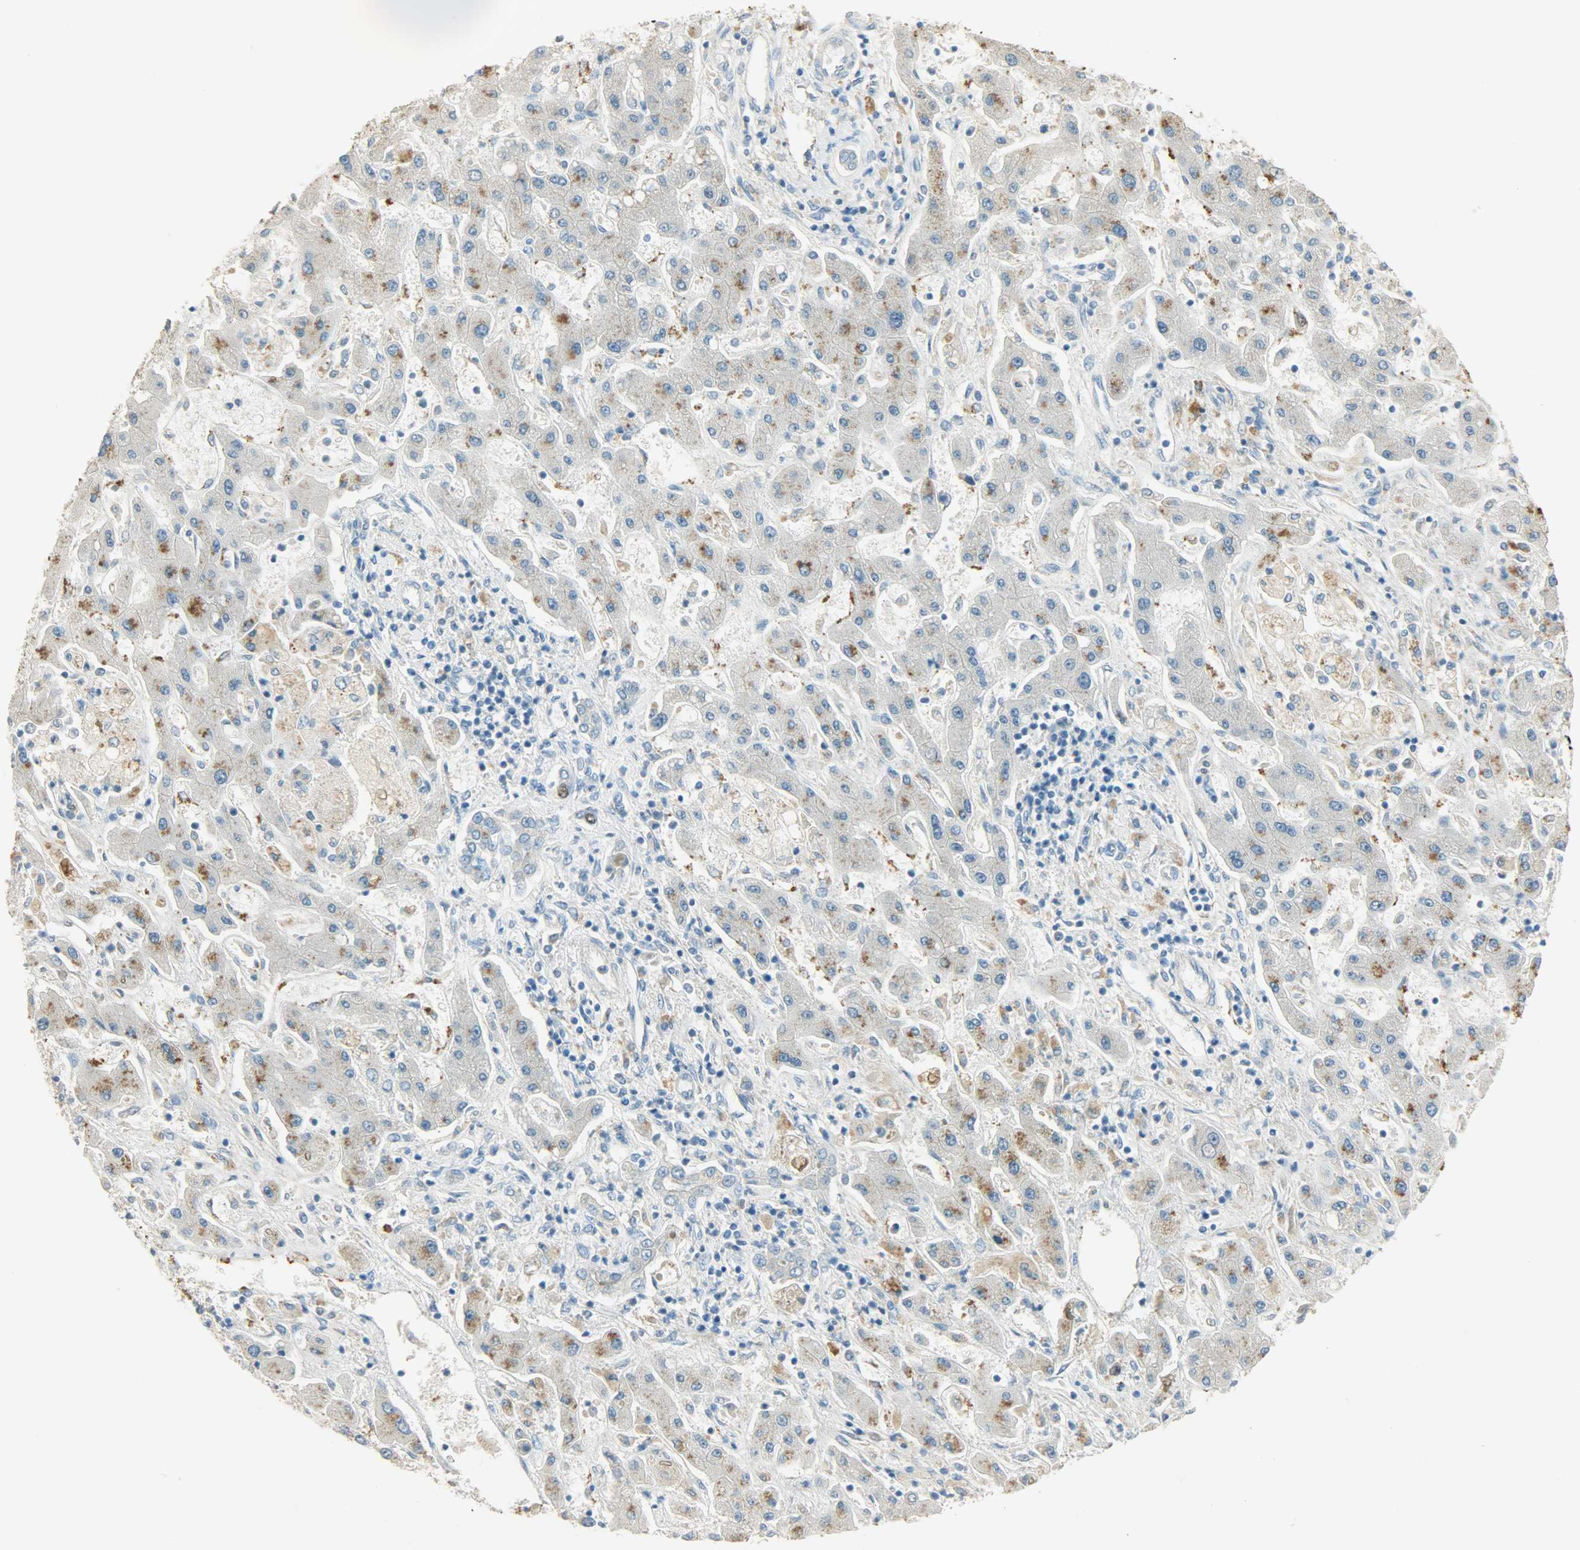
{"staining": {"intensity": "moderate", "quantity": "25%-75%", "location": "cytoplasmic/membranous"}, "tissue": "liver cancer", "cell_type": "Tumor cells", "image_type": "cancer", "snomed": [{"axis": "morphology", "description": "Cholangiocarcinoma"}, {"axis": "topography", "description": "Liver"}], "caption": "The image shows a brown stain indicating the presence of a protein in the cytoplasmic/membranous of tumor cells in cholangiocarcinoma (liver).", "gene": "TPX2", "patient": {"sex": "male", "age": 50}}